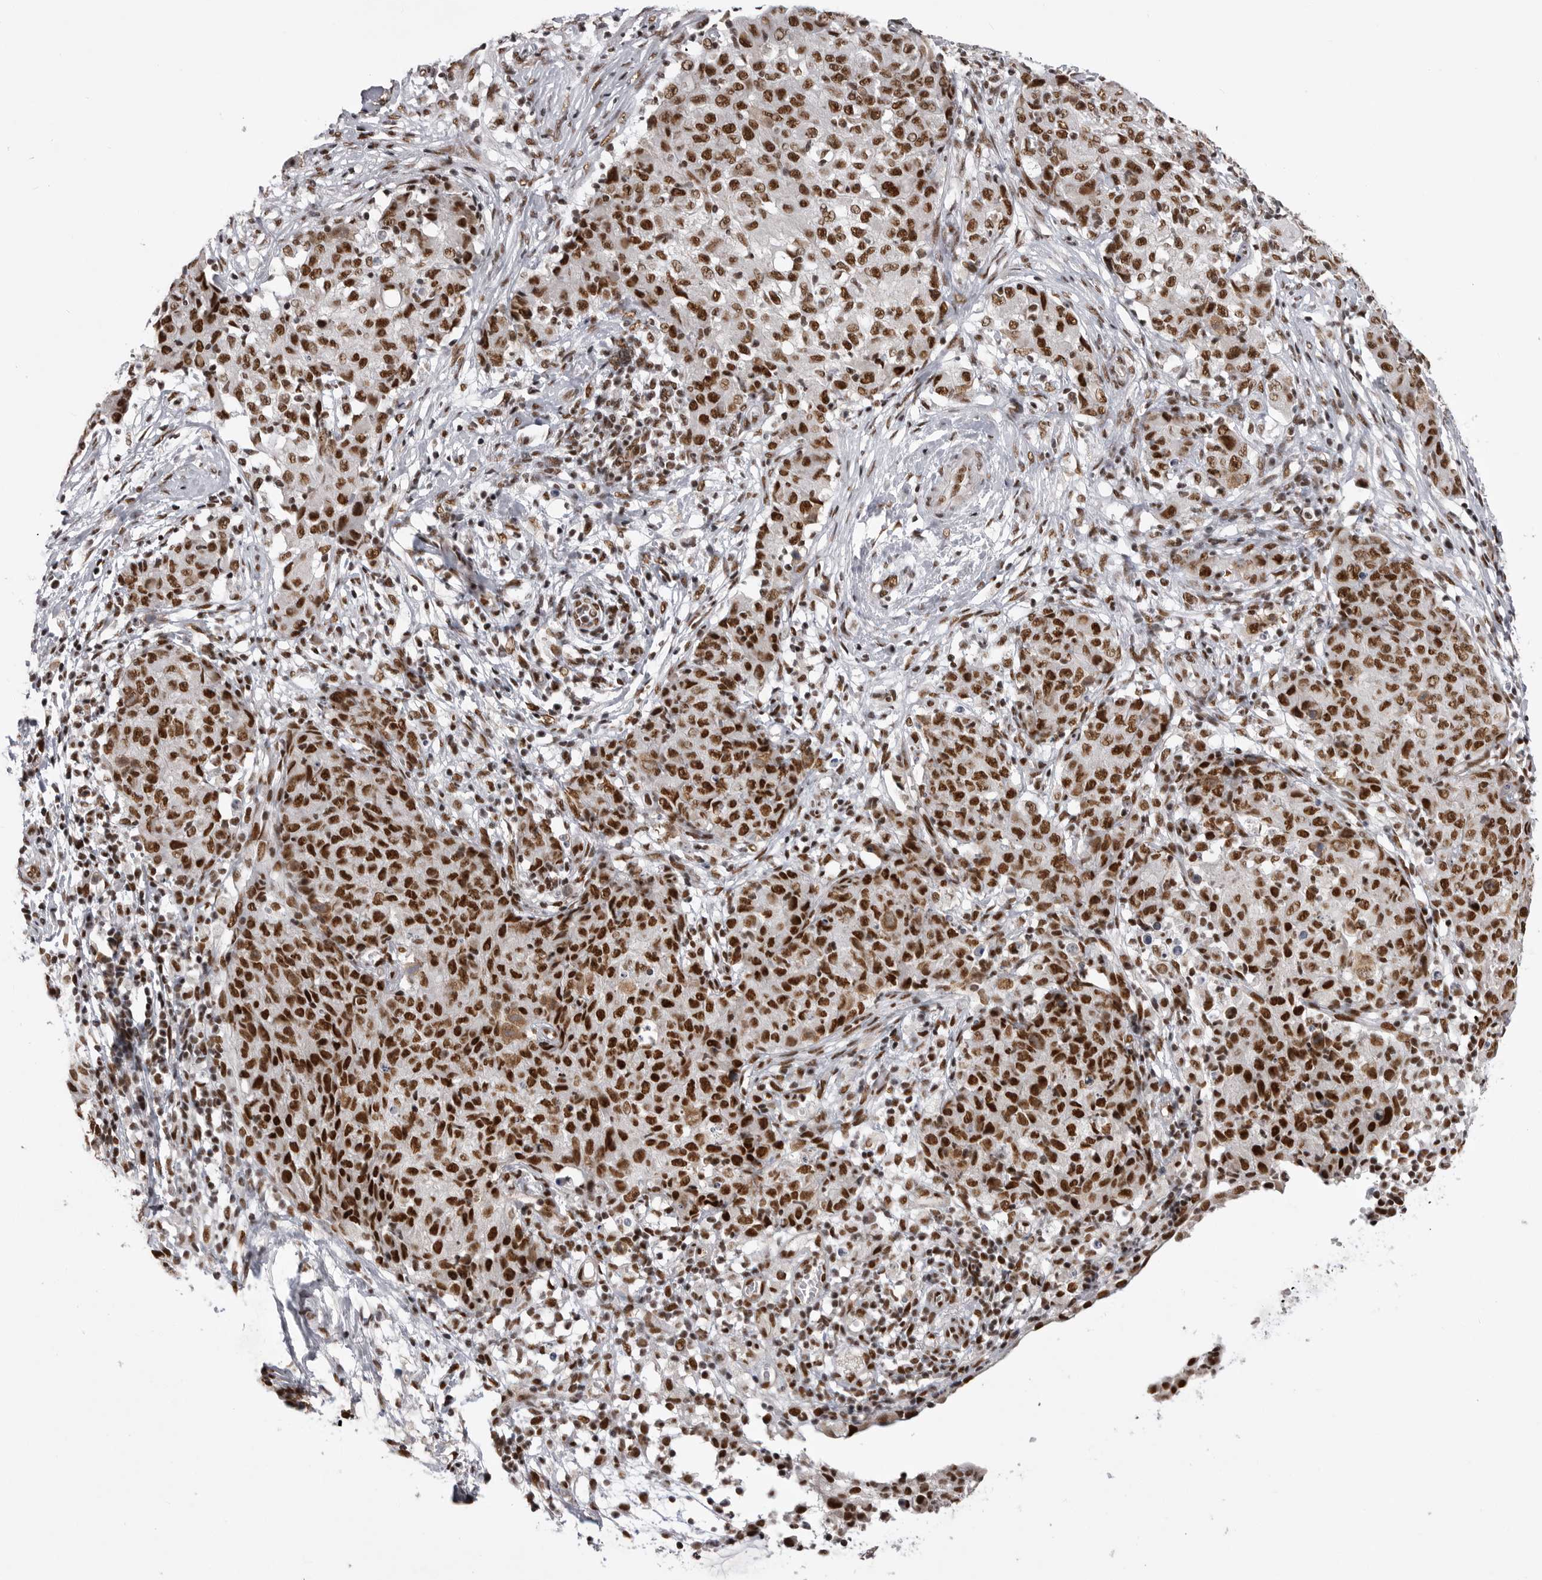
{"staining": {"intensity": "strong", "quantity": ">75%", "location": "nuclear"}, "tissue": "ovarian cancer", "cell_type": "Tumor cells", "image_type": "cancer", "snomed": [{"axis": "morphology", "description": "Carcinoma, endometroid"}, {"axis": "topography", "description": "Ovary"}], "caption": "Ovarian cancer (endometroid carcinoma) tissue displays strong nuclear expression in about >75% of tumor cells, visualized by immunohistochemistry.", "gene": "PPP1R8", "patient": {"sex": "female", "age": 42}}